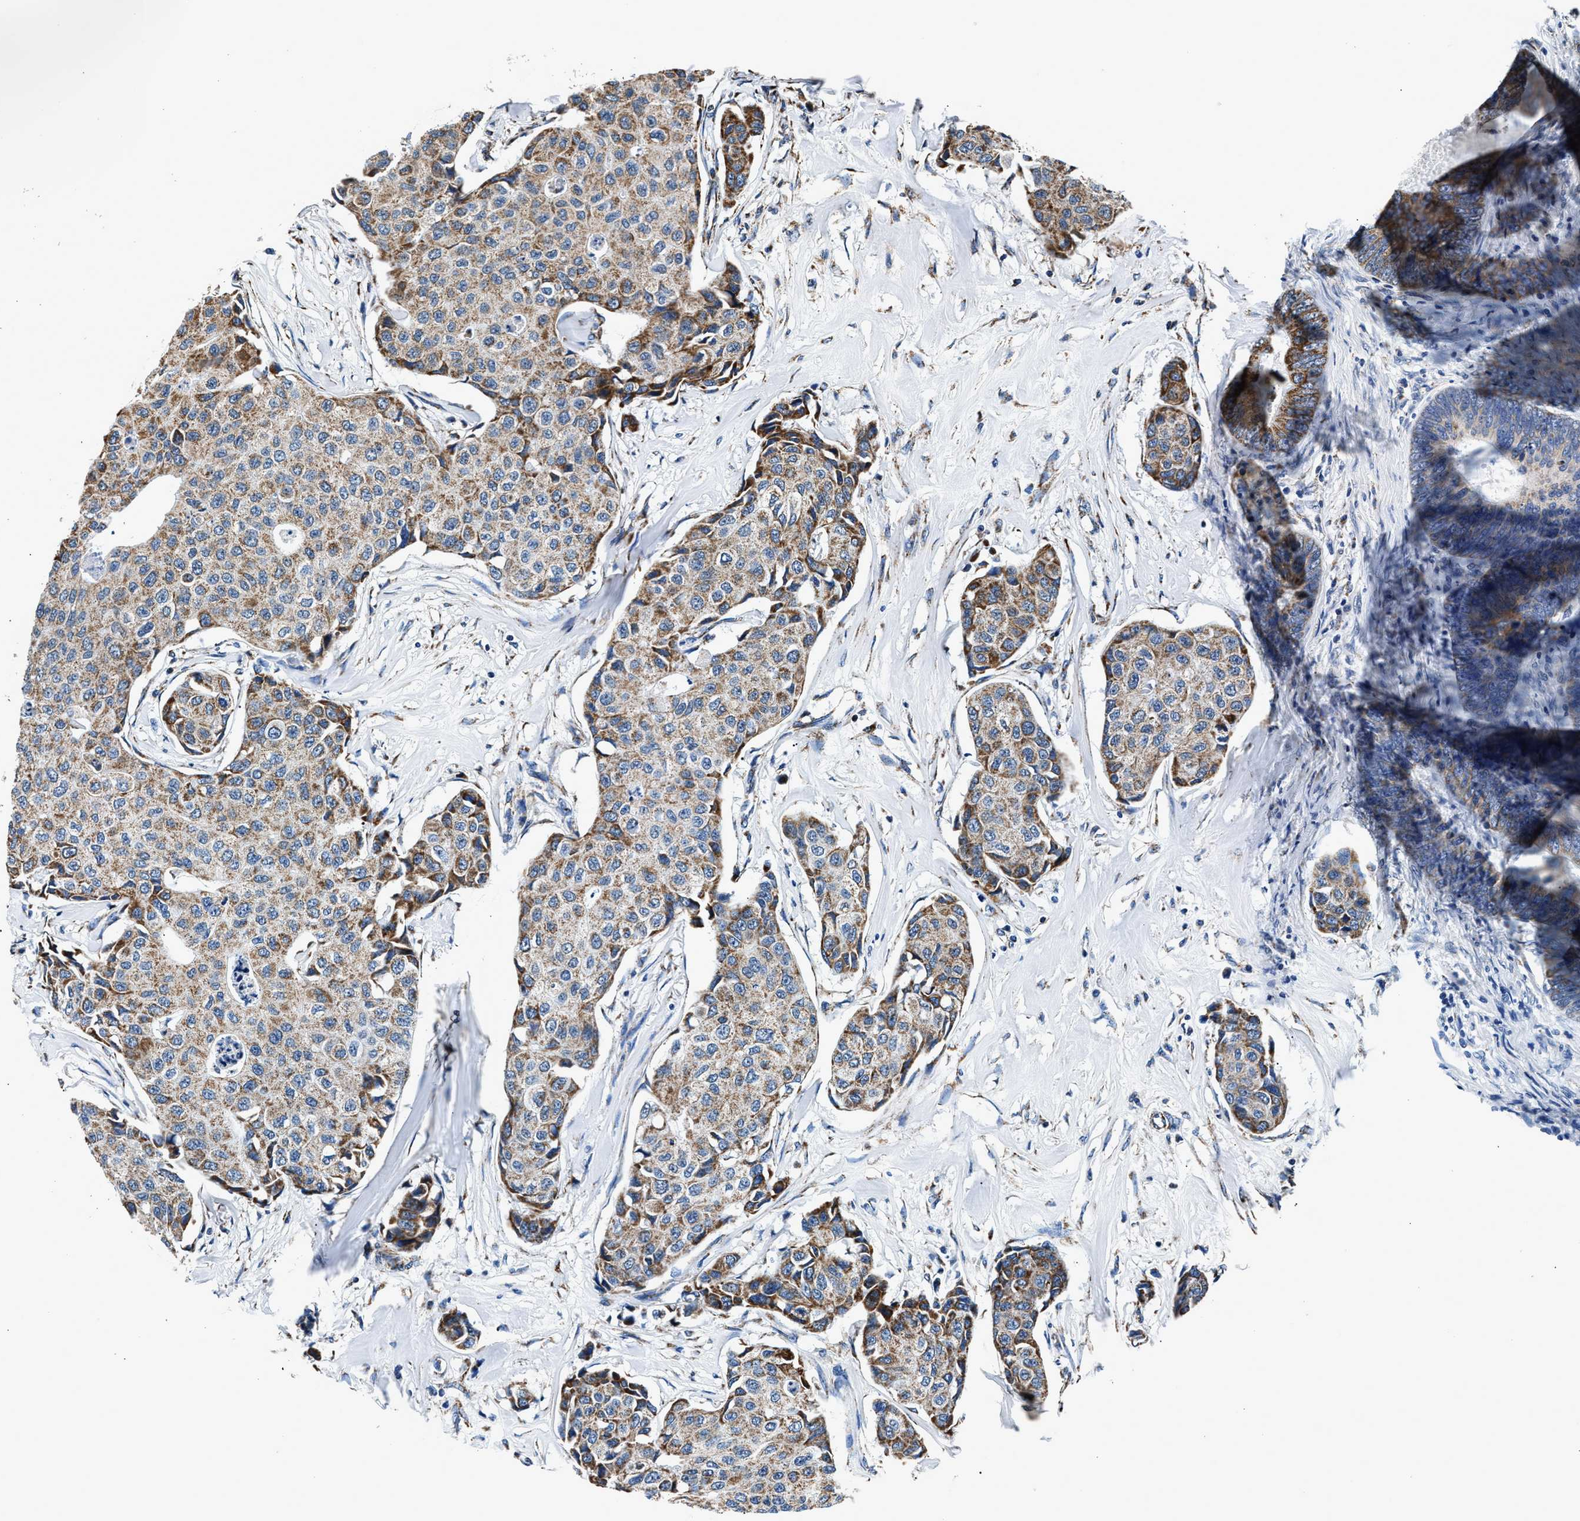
{"staining": {"intensity": "moderate", "quantity": ">75%", "location": "cytoplasmic/membranous"}, "tissue": "breast cancer", "cell_type": "Tumor cells", "image_type": "cancer", "snomed": [{"axis": "morphology", "description": "Duct carcinoma"}, {"axis": "topography", "description": "Breast"}], "caption": "The micrograph demonstrates immunohistochemical staining of breast cancer (invasive ductal carcinoma). There is moderate cytoplasmic/membranous expression is appreciated in approximately >75% of tumor cells.", "gene": "HIBADH", "patient": {"sex": "female", "age": 80}}